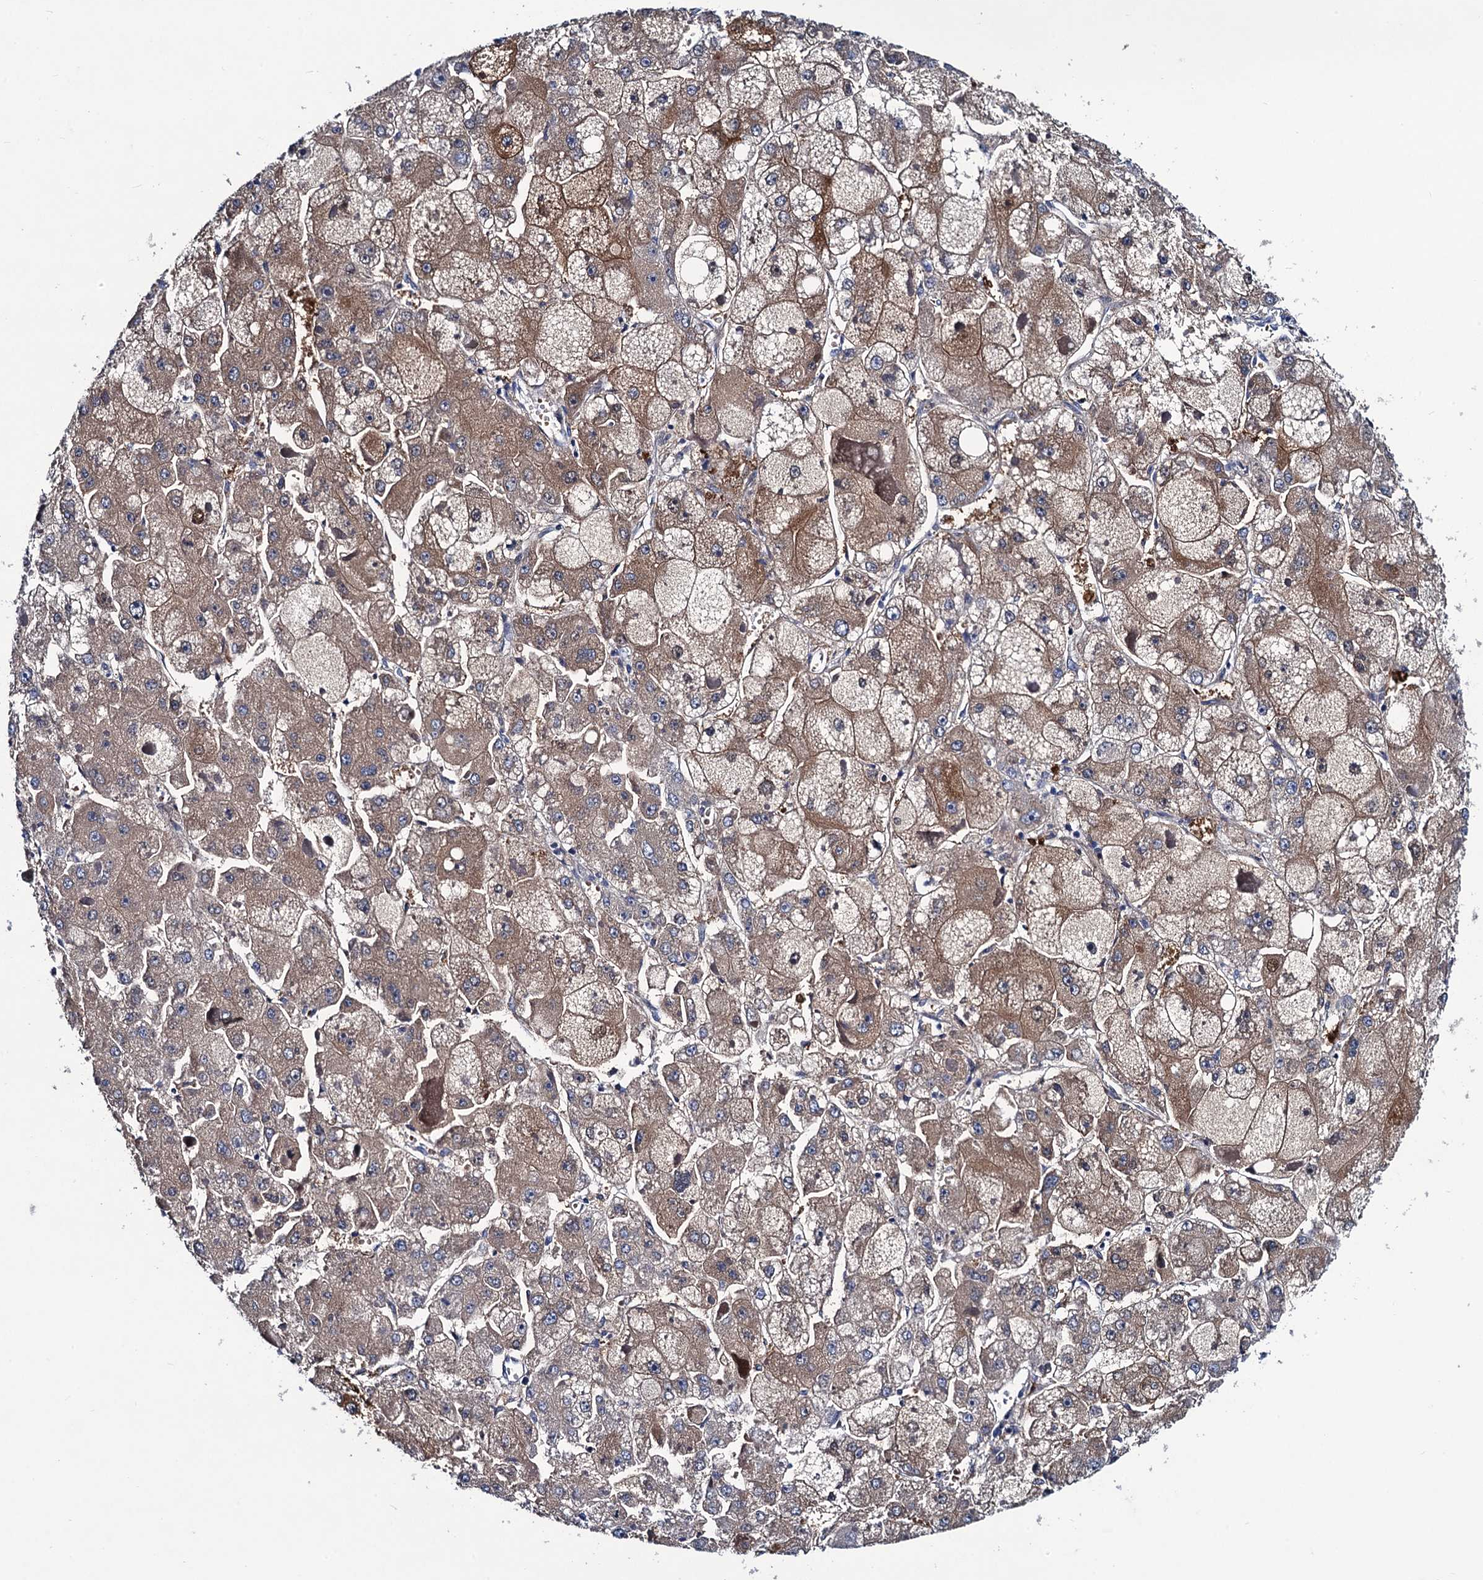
{"staining": {"intensity": "moderate", "quantity": "25%-75%", "location": "cytoplasmic/membranous"}, "tissue": "liver cancer", "cell_type": "Tumor cells", "image_type": "cancer", "snomed": [{"axis": "morphology", "description": "Carcinoma, Hepatocellular, NOS"}, {"axis": "topography", "description": "Liver"}], "caption": "Protein expression analysis of human liver cancer reveals moderate cytoplasmic/membranous expression in approximately 25%-75% of tumor cells. The protein of interest is stained brown, and the nuclei are stained in blue (DAB IHC with brightfield microscopy, high magnification).", "gene": "RTKN2", "patient": {"sex": "female", "age": 73}}